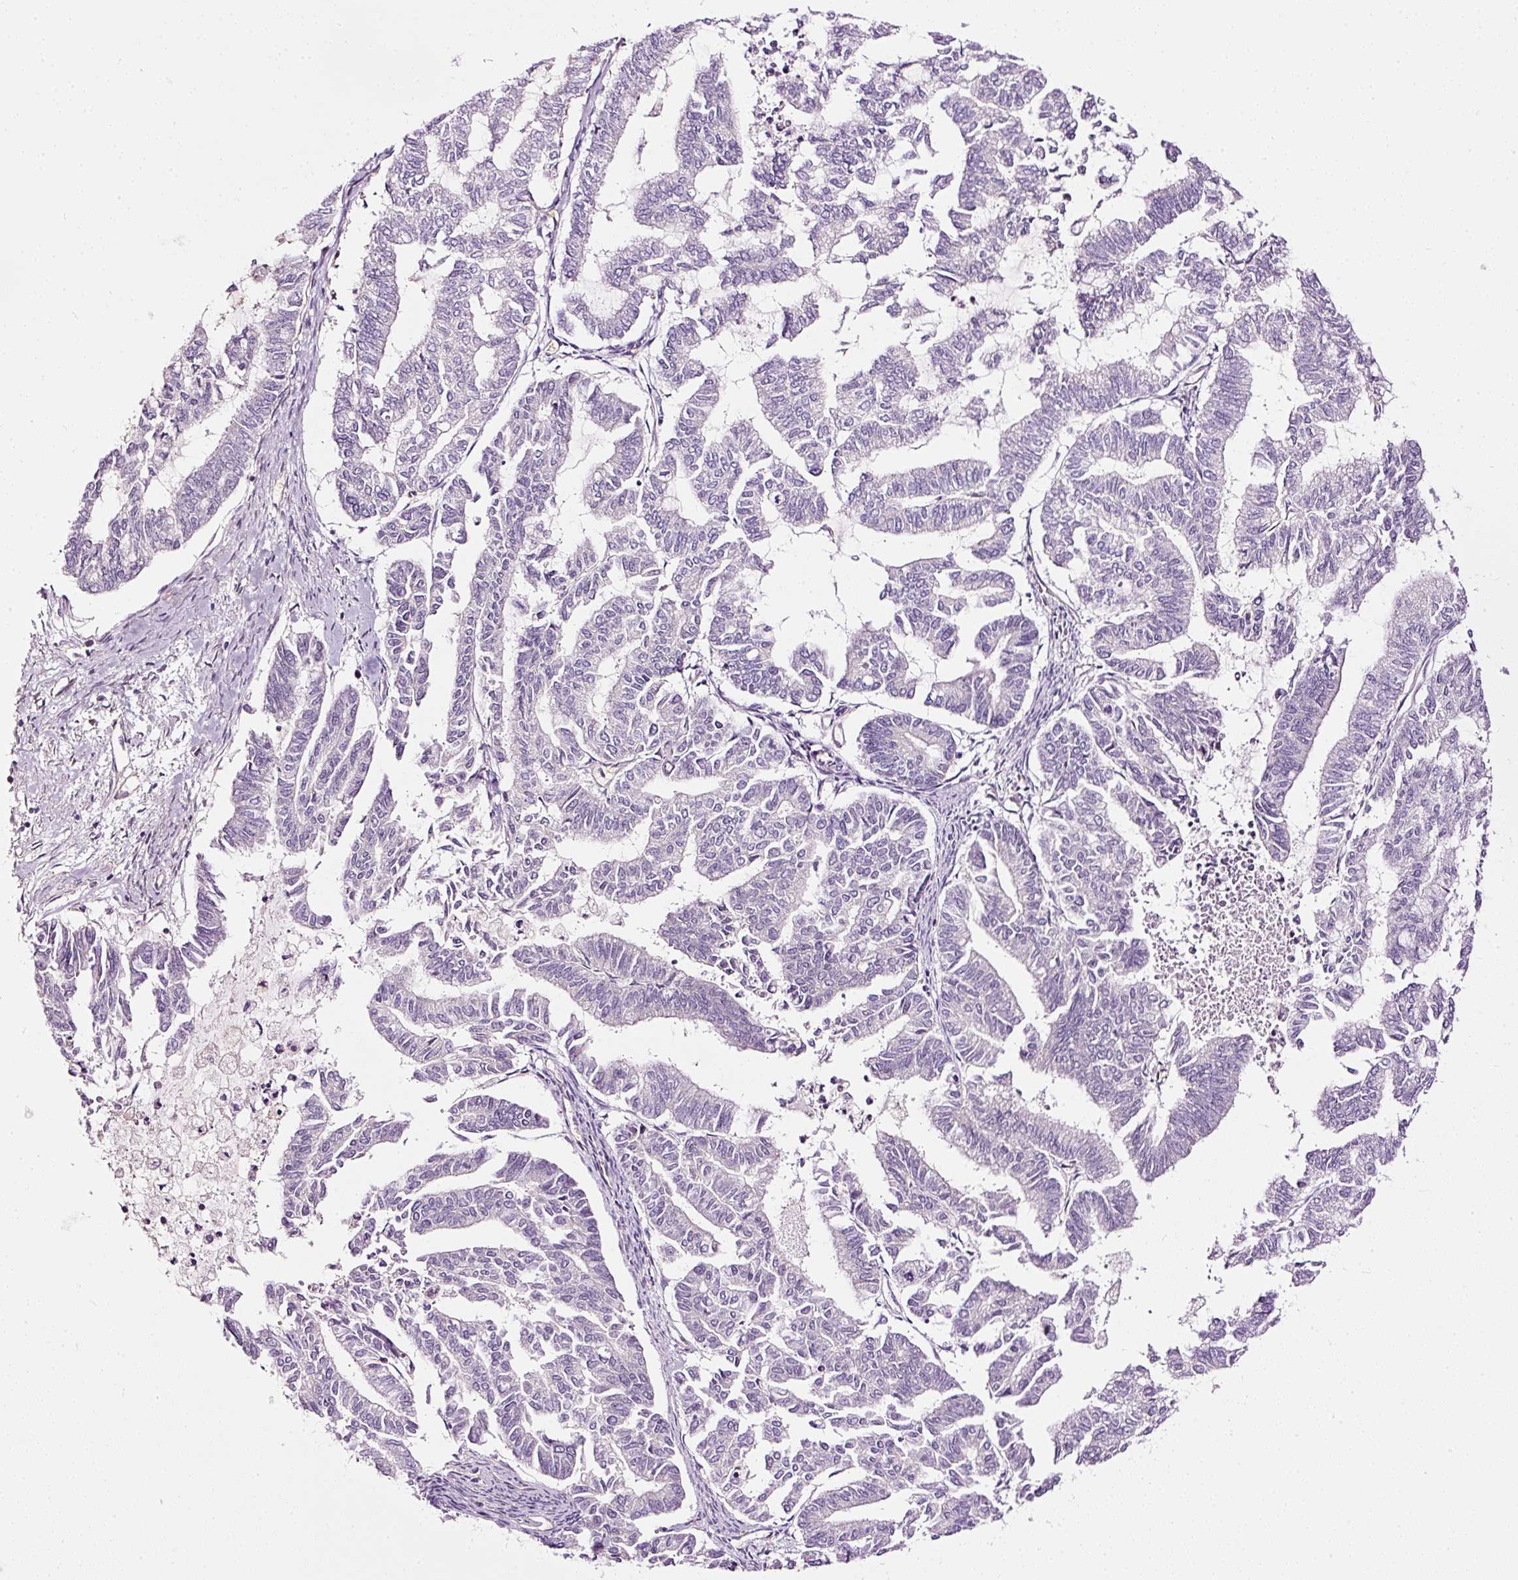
{"staining": {"intensity": "negative", "quantity": "none", "location": "none"}, "tissue": "endometrial cancer", "cell_type": "Tumor cells", "image_type": "cancer", "snomed": [{"axis": "morphology", "description": "Adenocarcinoma, NOS"}, {"axis": "topography", "description": "Endometrium"}], "caption": "Tumor cells show no significant positivity in adenocarcinoma (endometrial). Nuclei are stained in blue.", "gene": "USHBP1", "patient": {"sex": "female", "age": 79}}